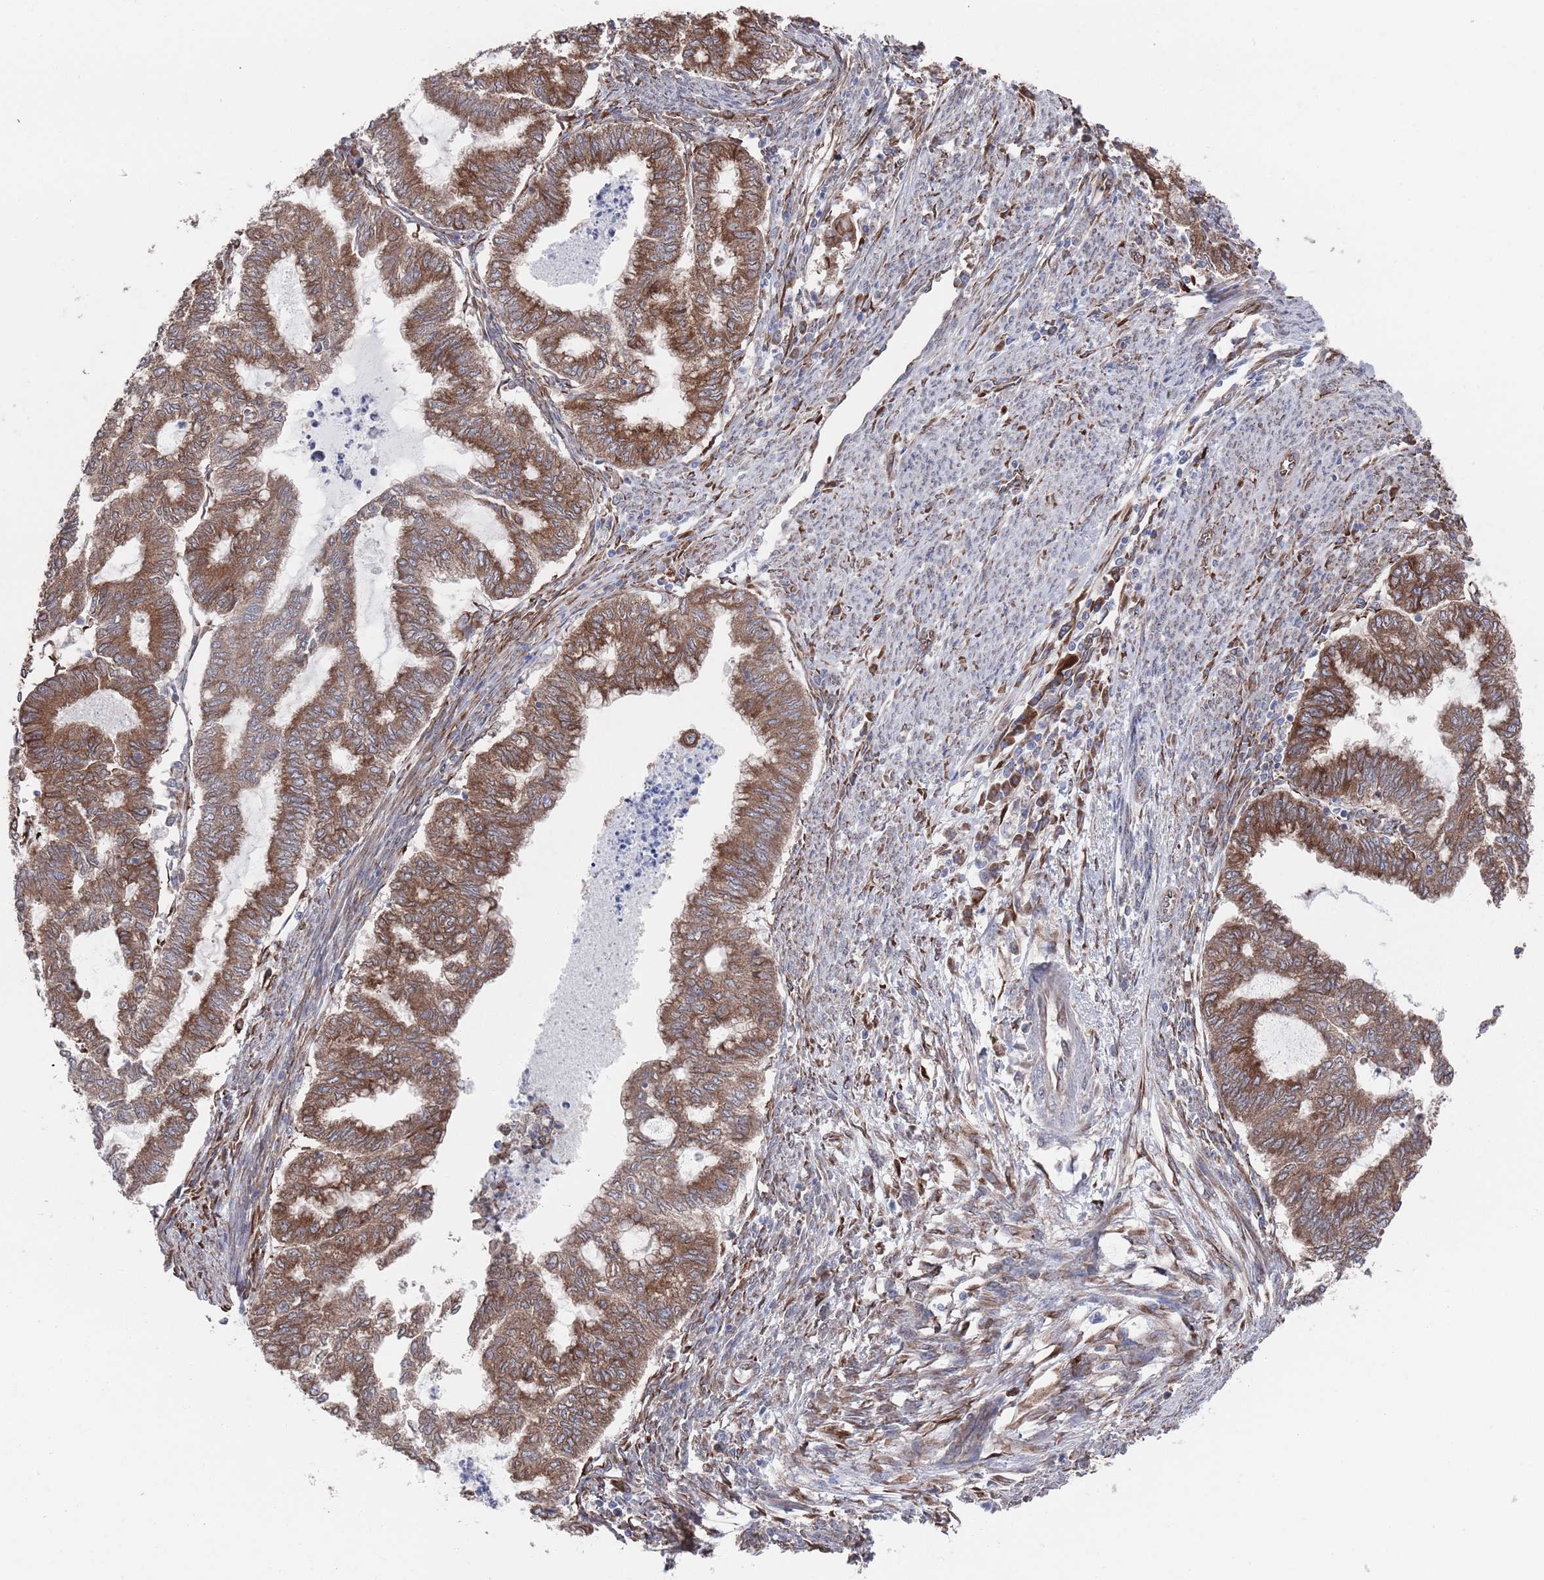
{"staining": {"intensity": "moderate", "quantity": ">75%", "location": "cytoplasmic/membranous"}, "tissue": "endometrial cancer", "cell_type": "Tumor cells", "image_type": "cancer", "snomed": [{"axis": "morphology", "description": "Adenocarcinoma, NOS"}, {"axis": "topography", "description": "Endometrium"}], "caption": "Immunohistochemical staining of human endometrial adenocarcinoma exhibits medium levels of moderate cytoplasmic/membranous positivity in about >75% of tumor cells.", "gene": "CCDC106", "patient": {"sex": "female", "age": 79}}